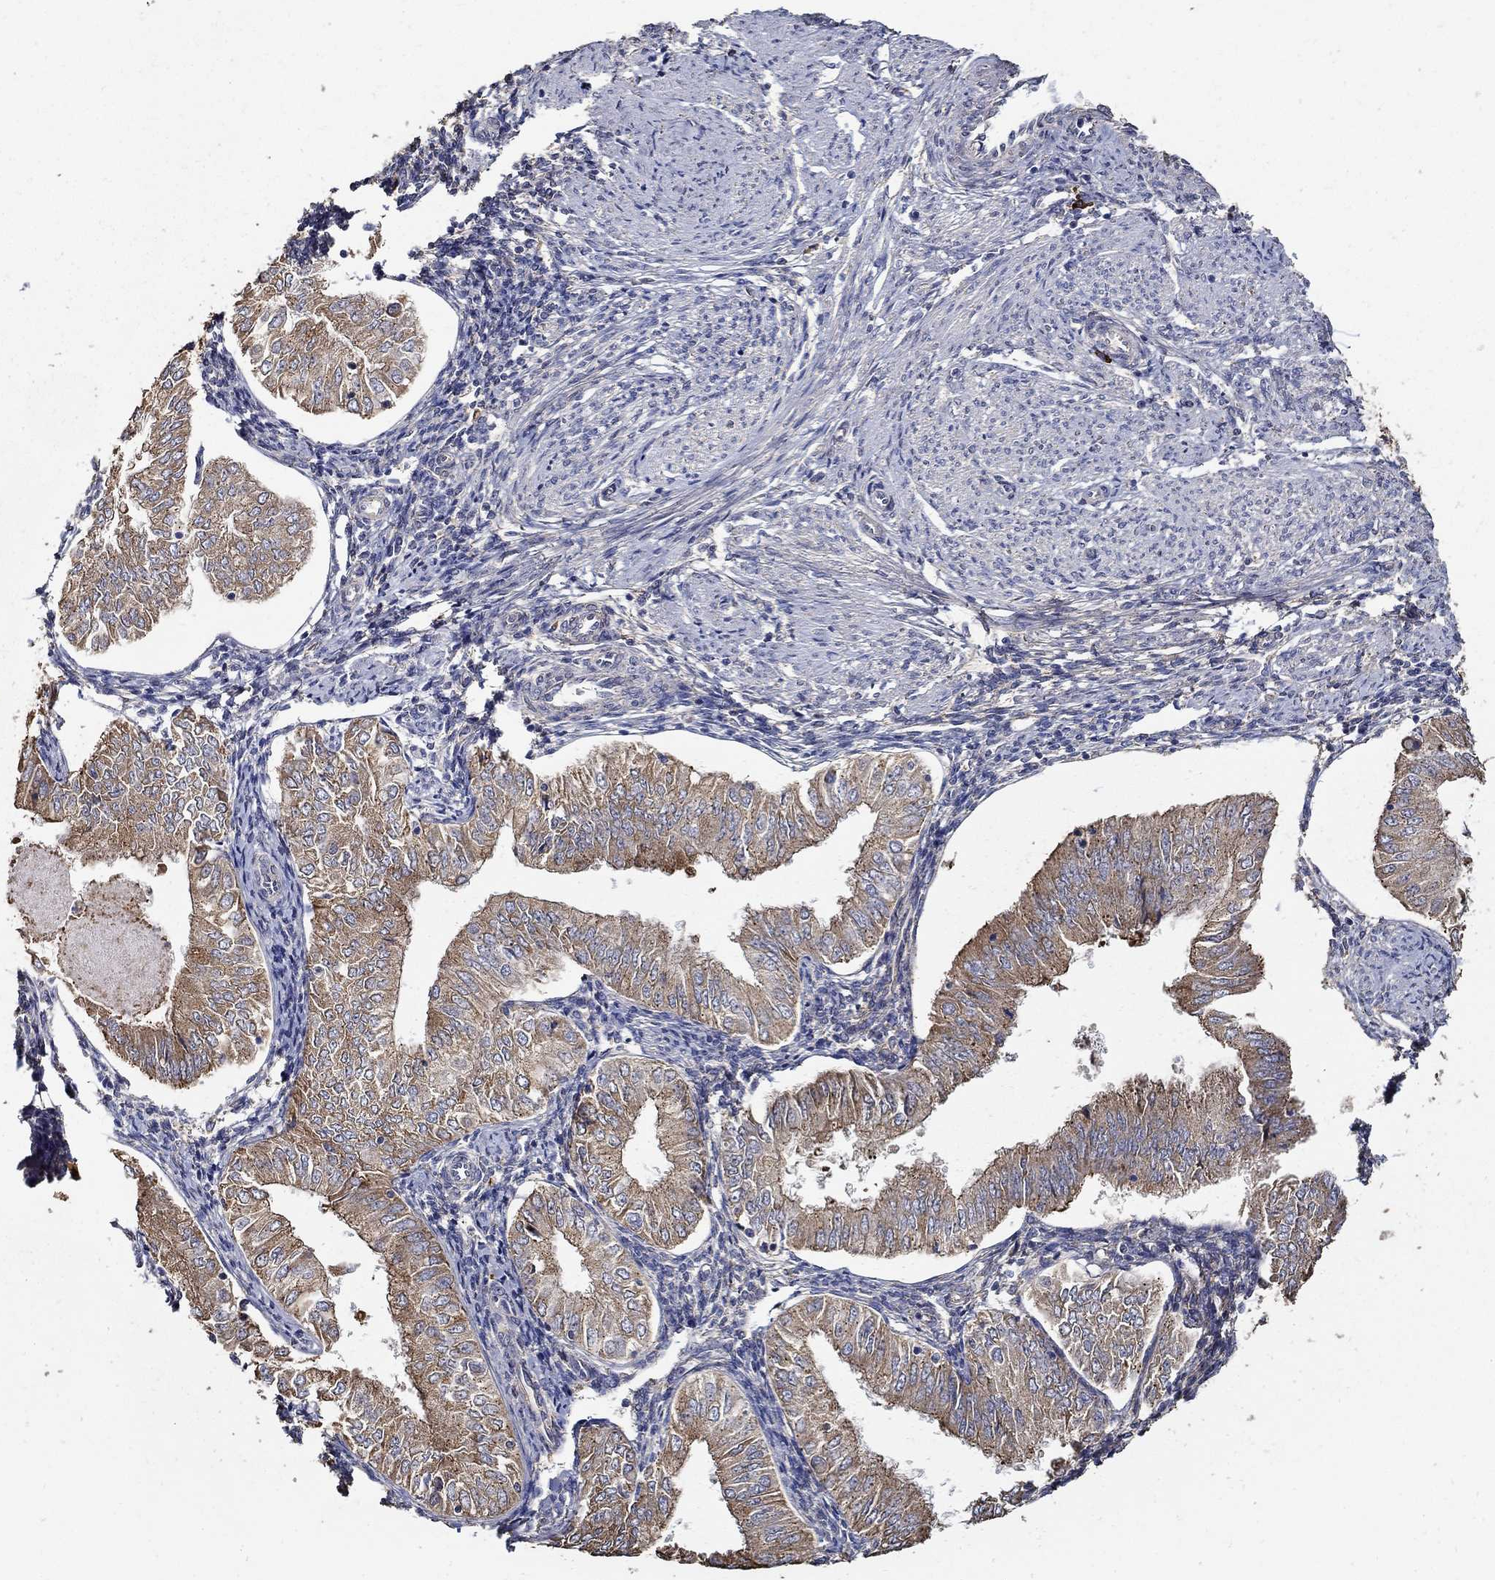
{"staining": {"intensity": "moderate", "quantity": "25%-75%", "location": "cytoplasmic/membranous"}, "tissue": "endometrial cancer", "cell_type": "Tumor cells", "image_type": "cancer", "snomed": [{"axis": "morphology", "description": "Adenocarcinoma, NOS"}, {"axis": "topography", "description": "Endometrium"}], "caption": "About 25%-75% of tumor cells in human adenocarcinoma (endometrial) reveal moderate cytoplasmic/membranous protein staining as visualized by brown immunohistochemical staining.", "gene": "EMILIN3", "patient": {"sex": "female", "age": 53}}